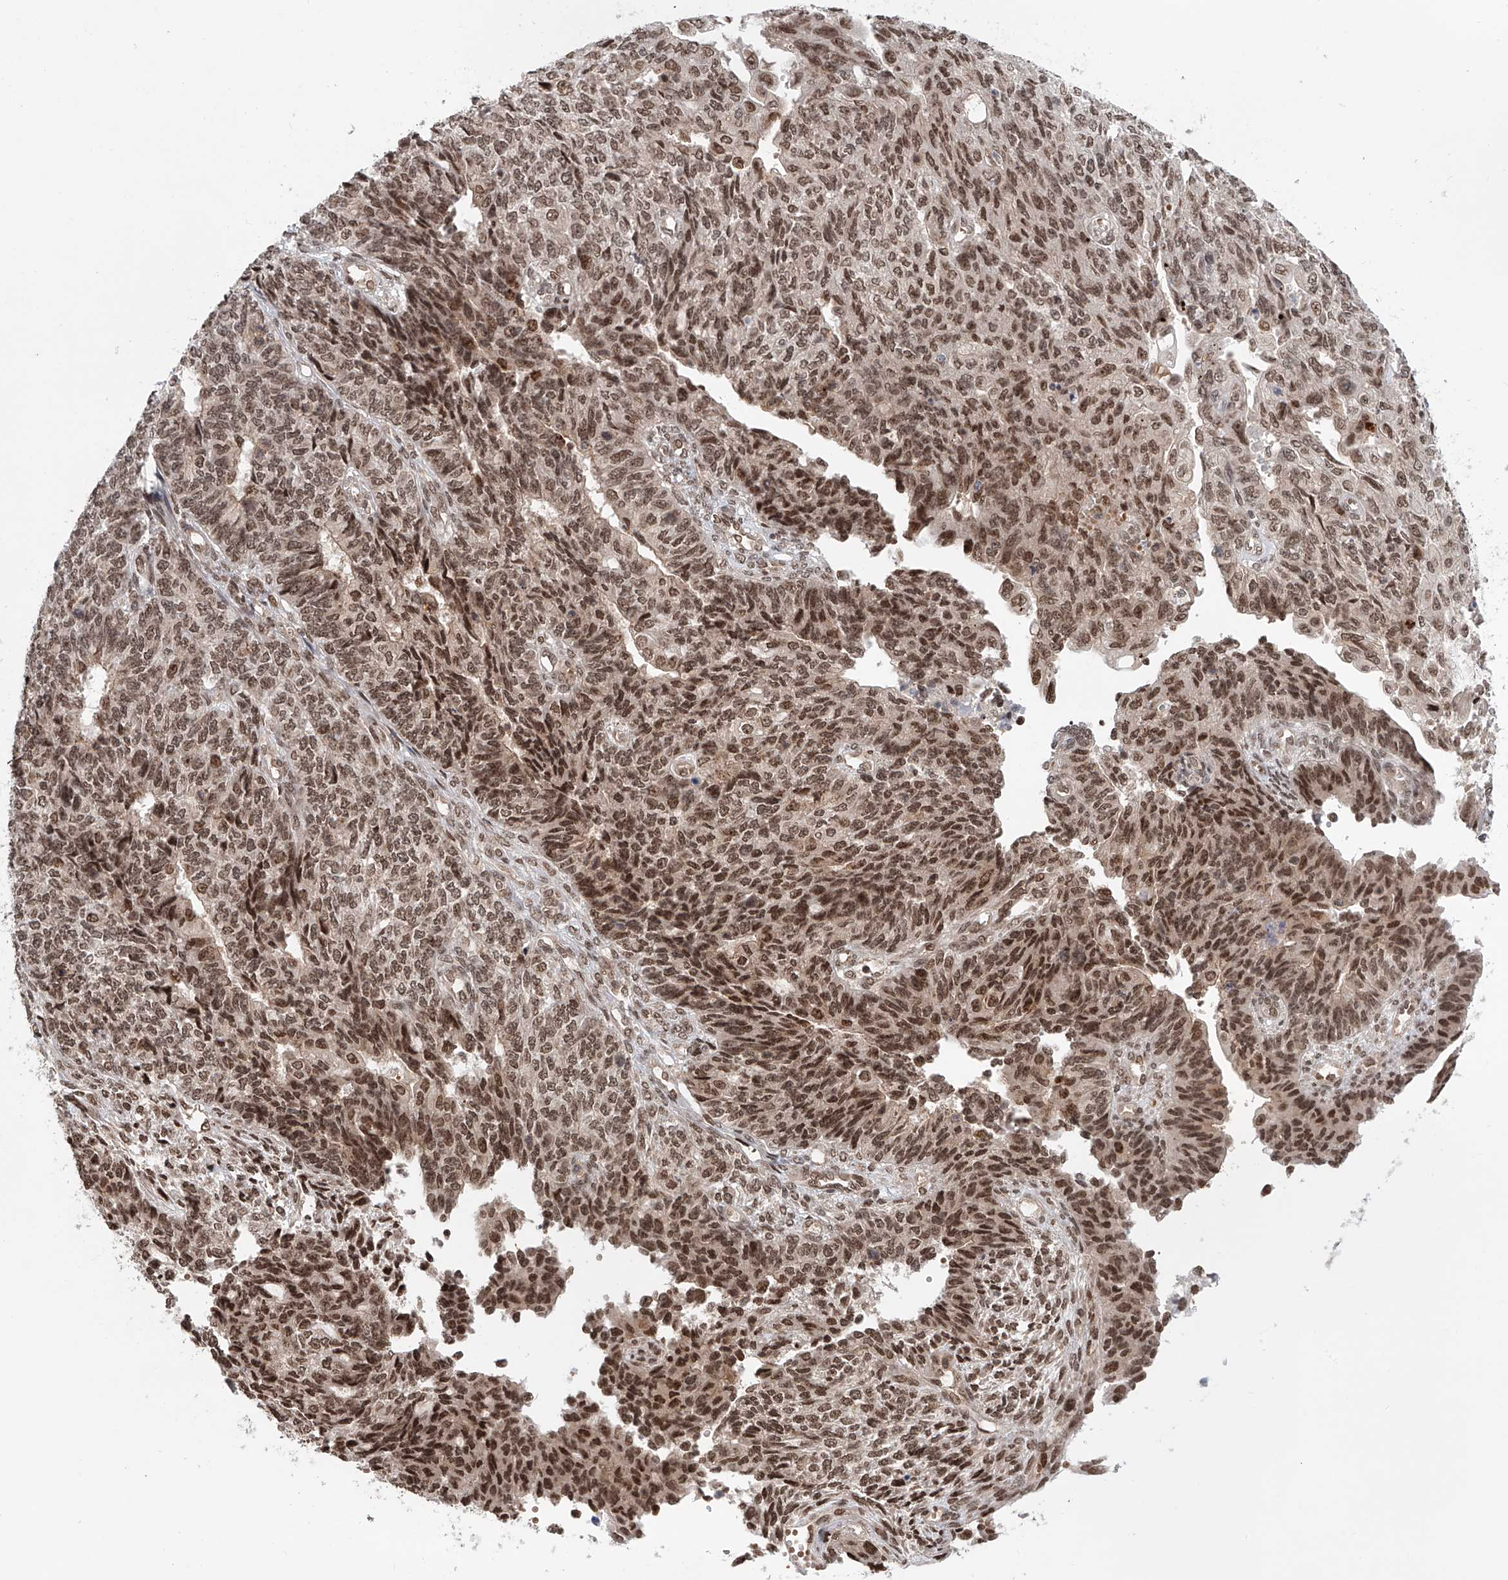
{"staining": {"intensity": "strong", "quantity": ">75%", "location": "nuclear"}, "tissue": "endometrial cancer", "cell_type": "Tumor cells", "image_type": "cancer", "snomed": [{"axis": "morphology", "description": "Adenocarcinoma, NOS"}, {"axis": "topography", "description": "Endometrium"}], "caption": "Protein staining of endometrial adenocarcinoma tissue exhibits strong nuclear staining in approximately >75% of tumor cells.", "gene": "ZNF470", "patient": {"sex": "female", "age": 32}}